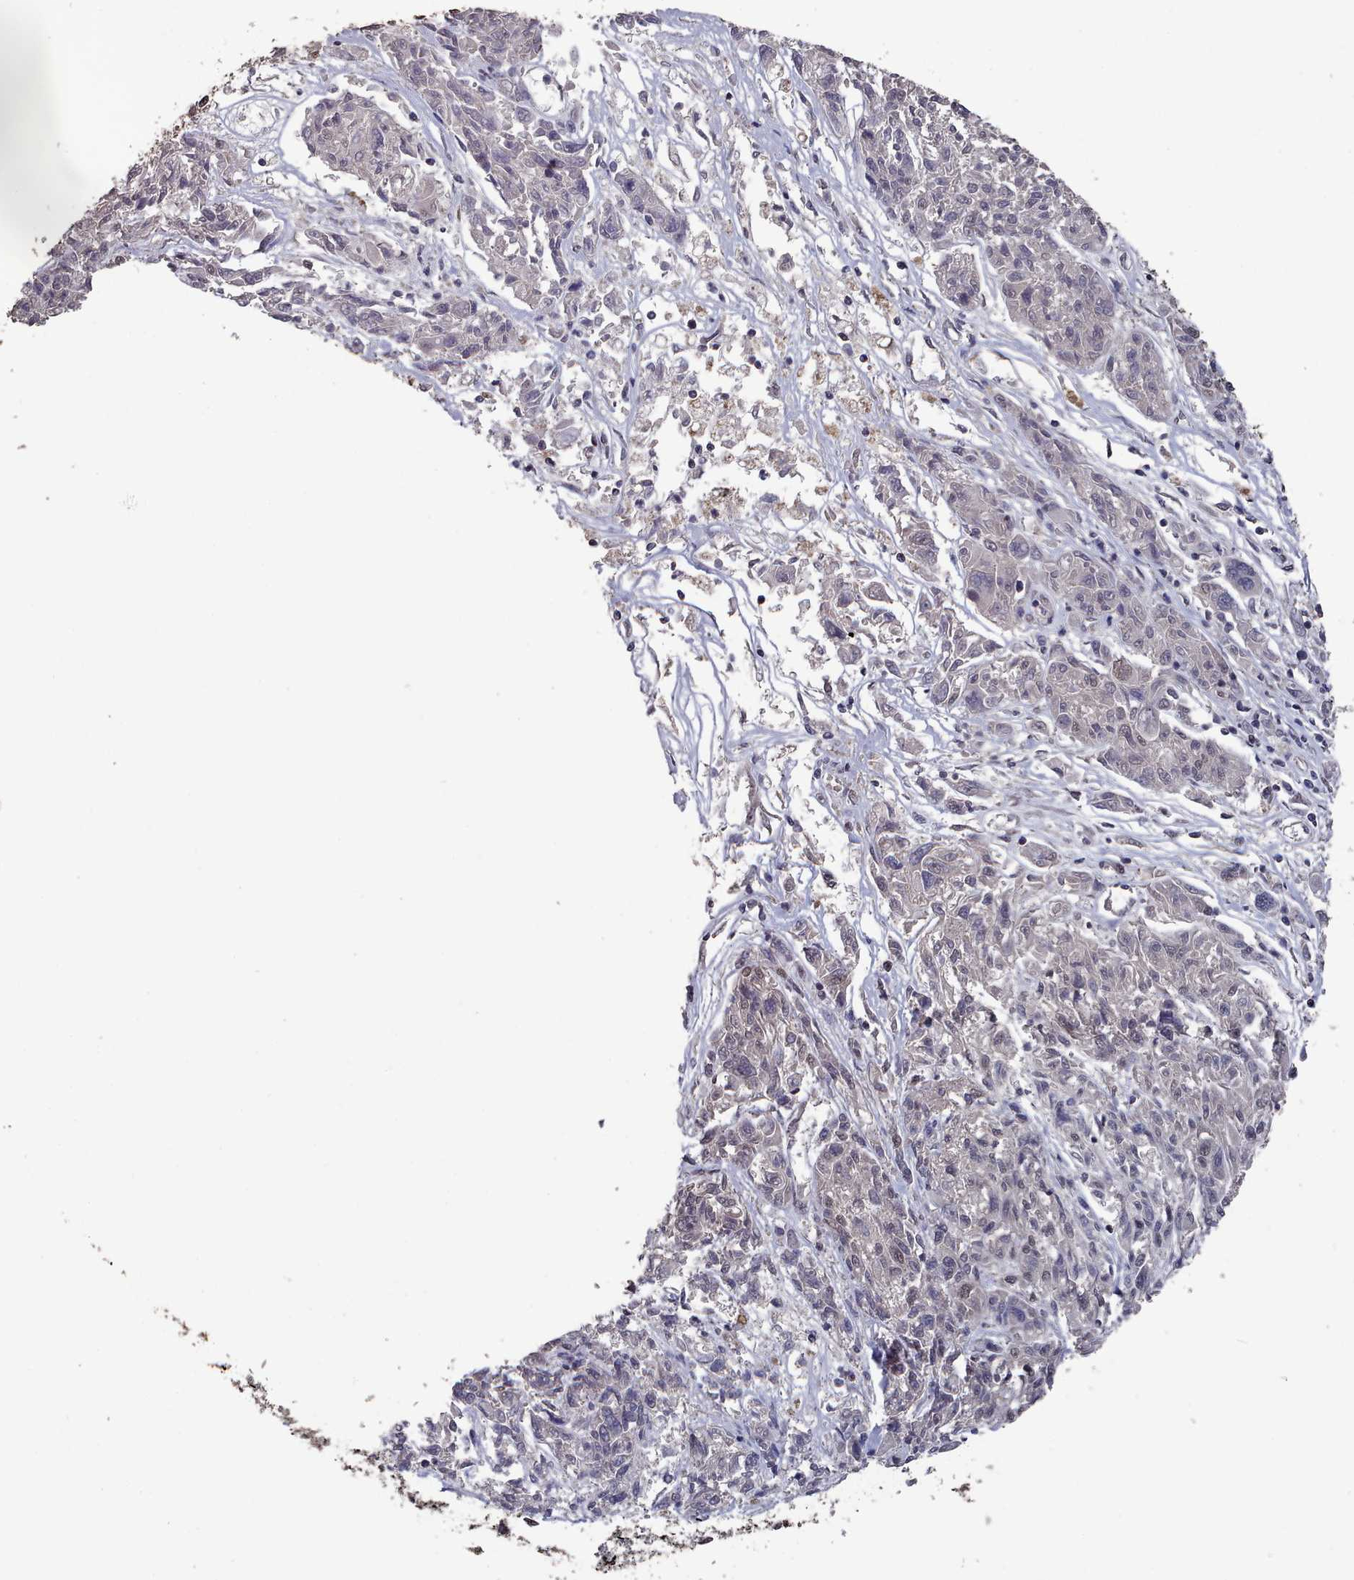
{"staining": {"intensity": "moderate", "quantity": "<25%", "location": "nuclear"}, "tissue": "melanoma", "cell_type": "Tumor cells", "image_type": "cancer", "snomed": [{"axis": "morphology", "description": "Malignant melanoma, NOS"}, {"axis": "topography", "description": "Skin"}], "caption": "IHC histopathology image of neoplastic tissue: human melanoma stained using immunohistochemistry (IHC) shows low levels of moderate protein expression localized specifically in the nuclear of tumor cells, appearing as a nuclear brown color.", "gene": "PNRC2", "patient": {"sex": "male", "age": 53}}